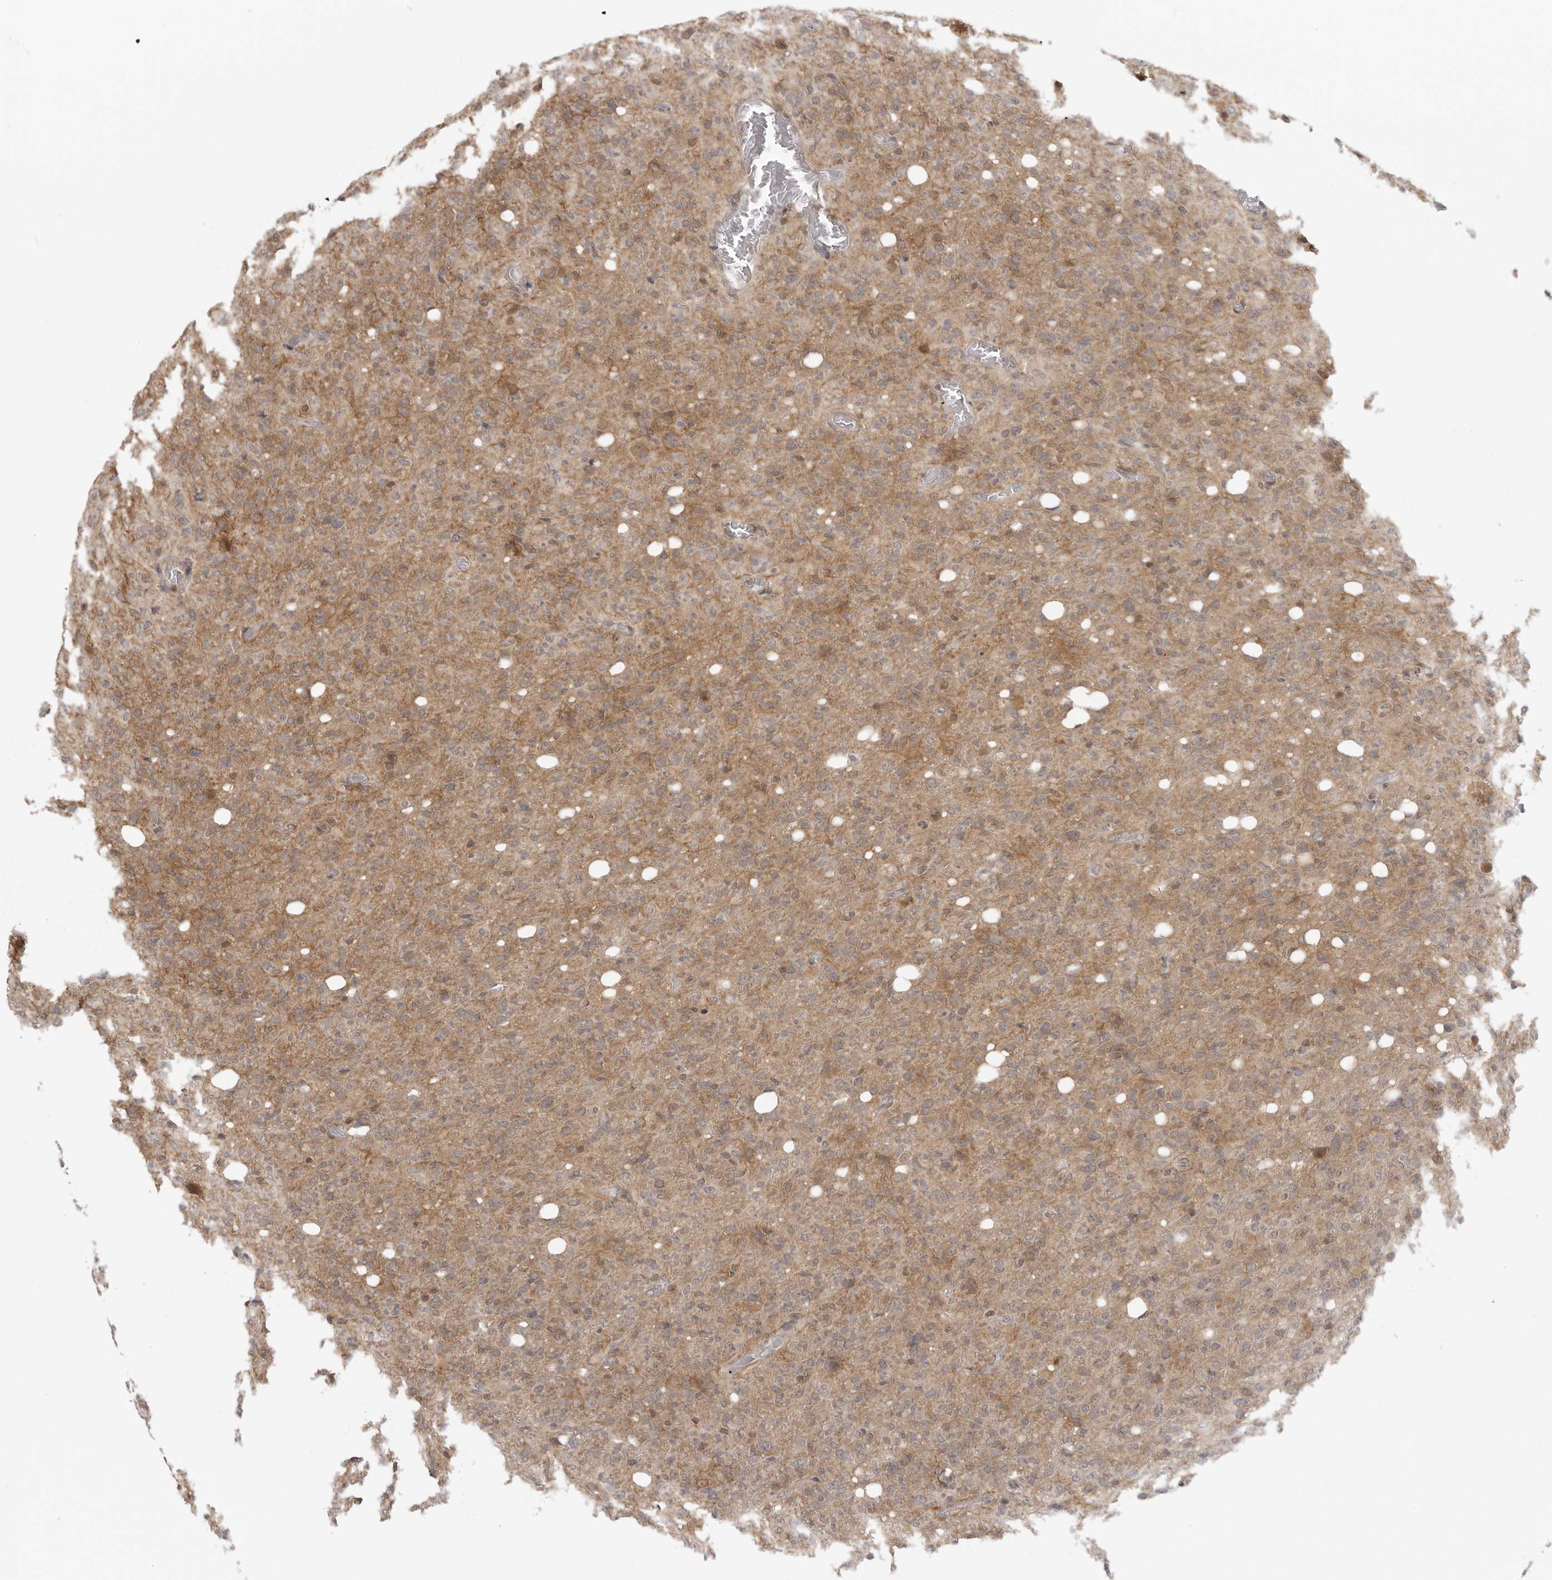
{"staining": {"intensity": "moderate", "quantity": "<25%", "location": "cytoplasmic/membranous"}, "tissue": "glioma", "cell_type": "Tumor cells", "image_type": "cancer", "snomed": [{"axis": "morphology", "description": "Glioma, malignant, High grade"}, {"axis": "topography", "description": "Brain"}], "caption": "Moderate cytoplasmic/membranous staining for a protein is identified in about <25% of tumor cells of malignant glioma (high-grade) using IHC.", "gene": "PRRC2A", "patient": {"sex": "female", "age": 57}}